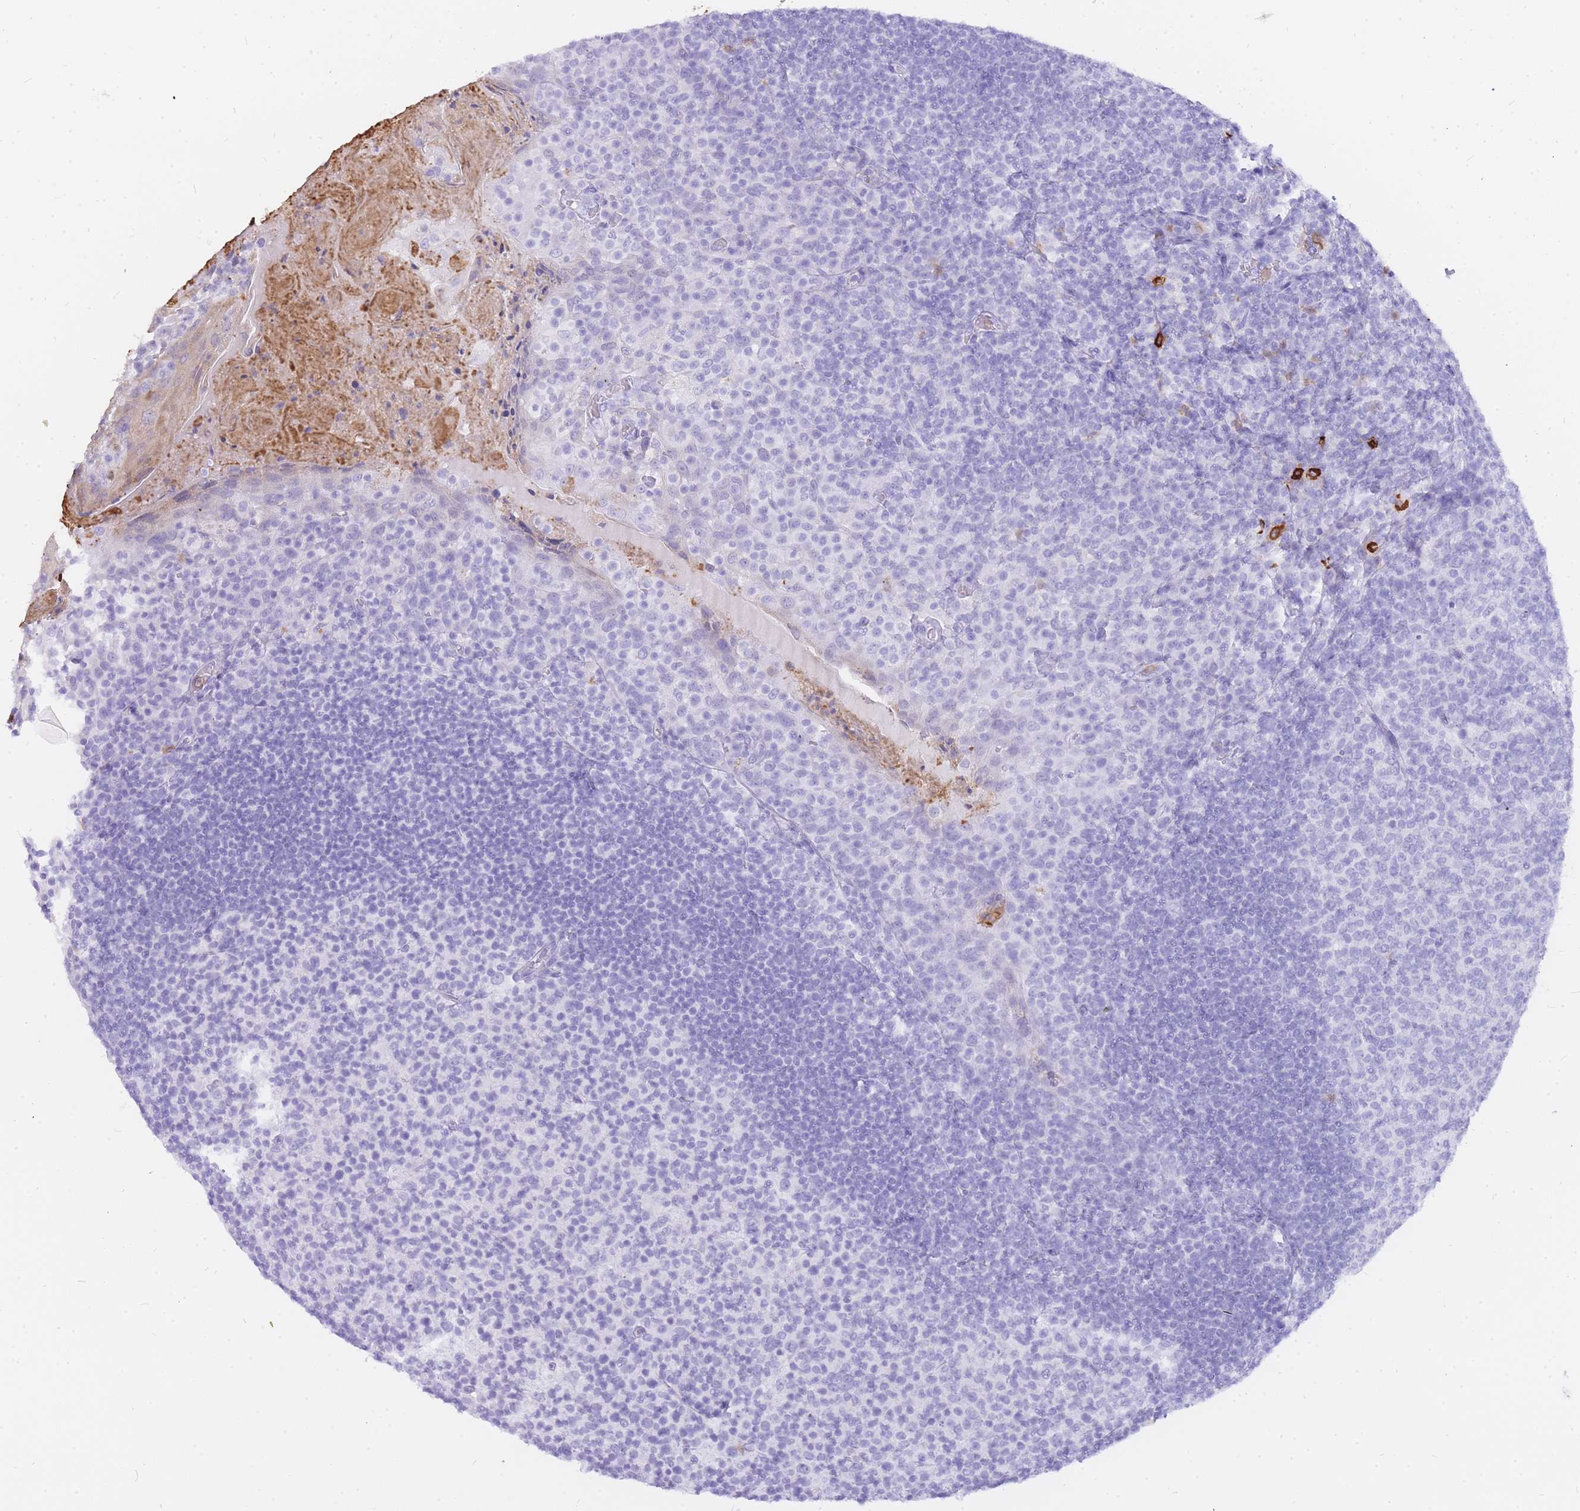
{"staining": {"intensity": "negative", "quantity": "none", "location": "none"}, "tissue": "tonsil", "cell_type": "Germinal center cells", "image_type": "normal", "snomed": [{"axis": "morphology", "description": "Normal tissue, NOS"}, {"axis": "topography", "description": "Tonsil"}], "caption": "There is no significant positivity in germinal center cells of tonsil. (DAB (3,3'-diaminobenzidine) immunohistochemistry visualized using brightfield microscopy, high magnification).", "gene": "HERC1", "patient": {"sex": "female", "age": 10}}